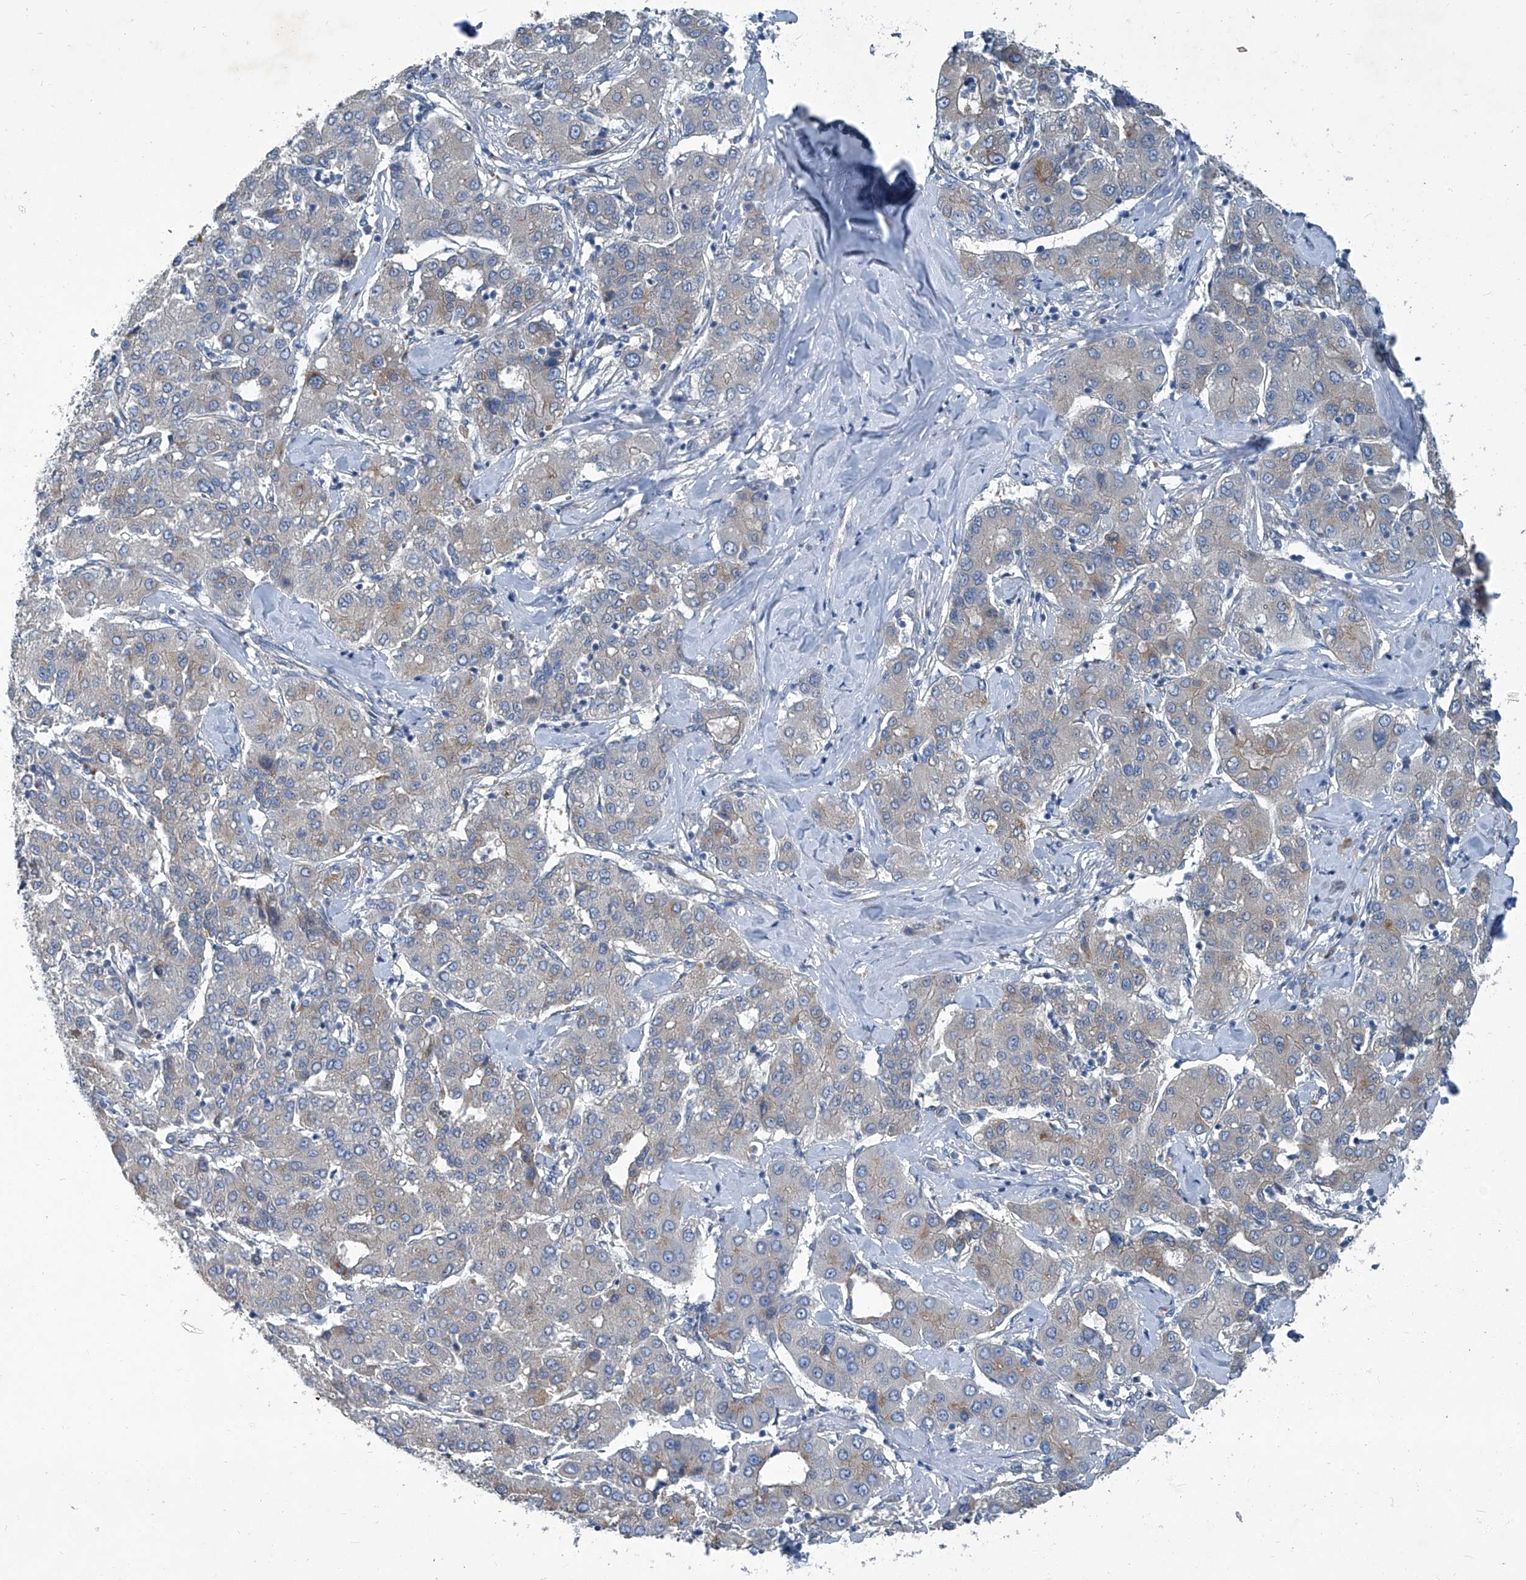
{"staining": {"intensity": "moderate", "quantity": "<25%", "location": "cytoplasmic/membranous"}, "tissue": "liver cancer", "cell_type": "Tumor cells", "image_type": "cancer", "snomed": [{"axis": "morphology", "description": "Carcinoma, Hepatocellular, NOS"}, {"axis": "topography", "description": "Liver"}], "caption": "A histopathology image of liver cancer (hepatocellular carcinoma) stained for a protein displays moderate cytoplasmic/membranous brown staining in tumor cells.", "gene": "SLC26A11", "patient": {"sex": "male", "age": 65}}